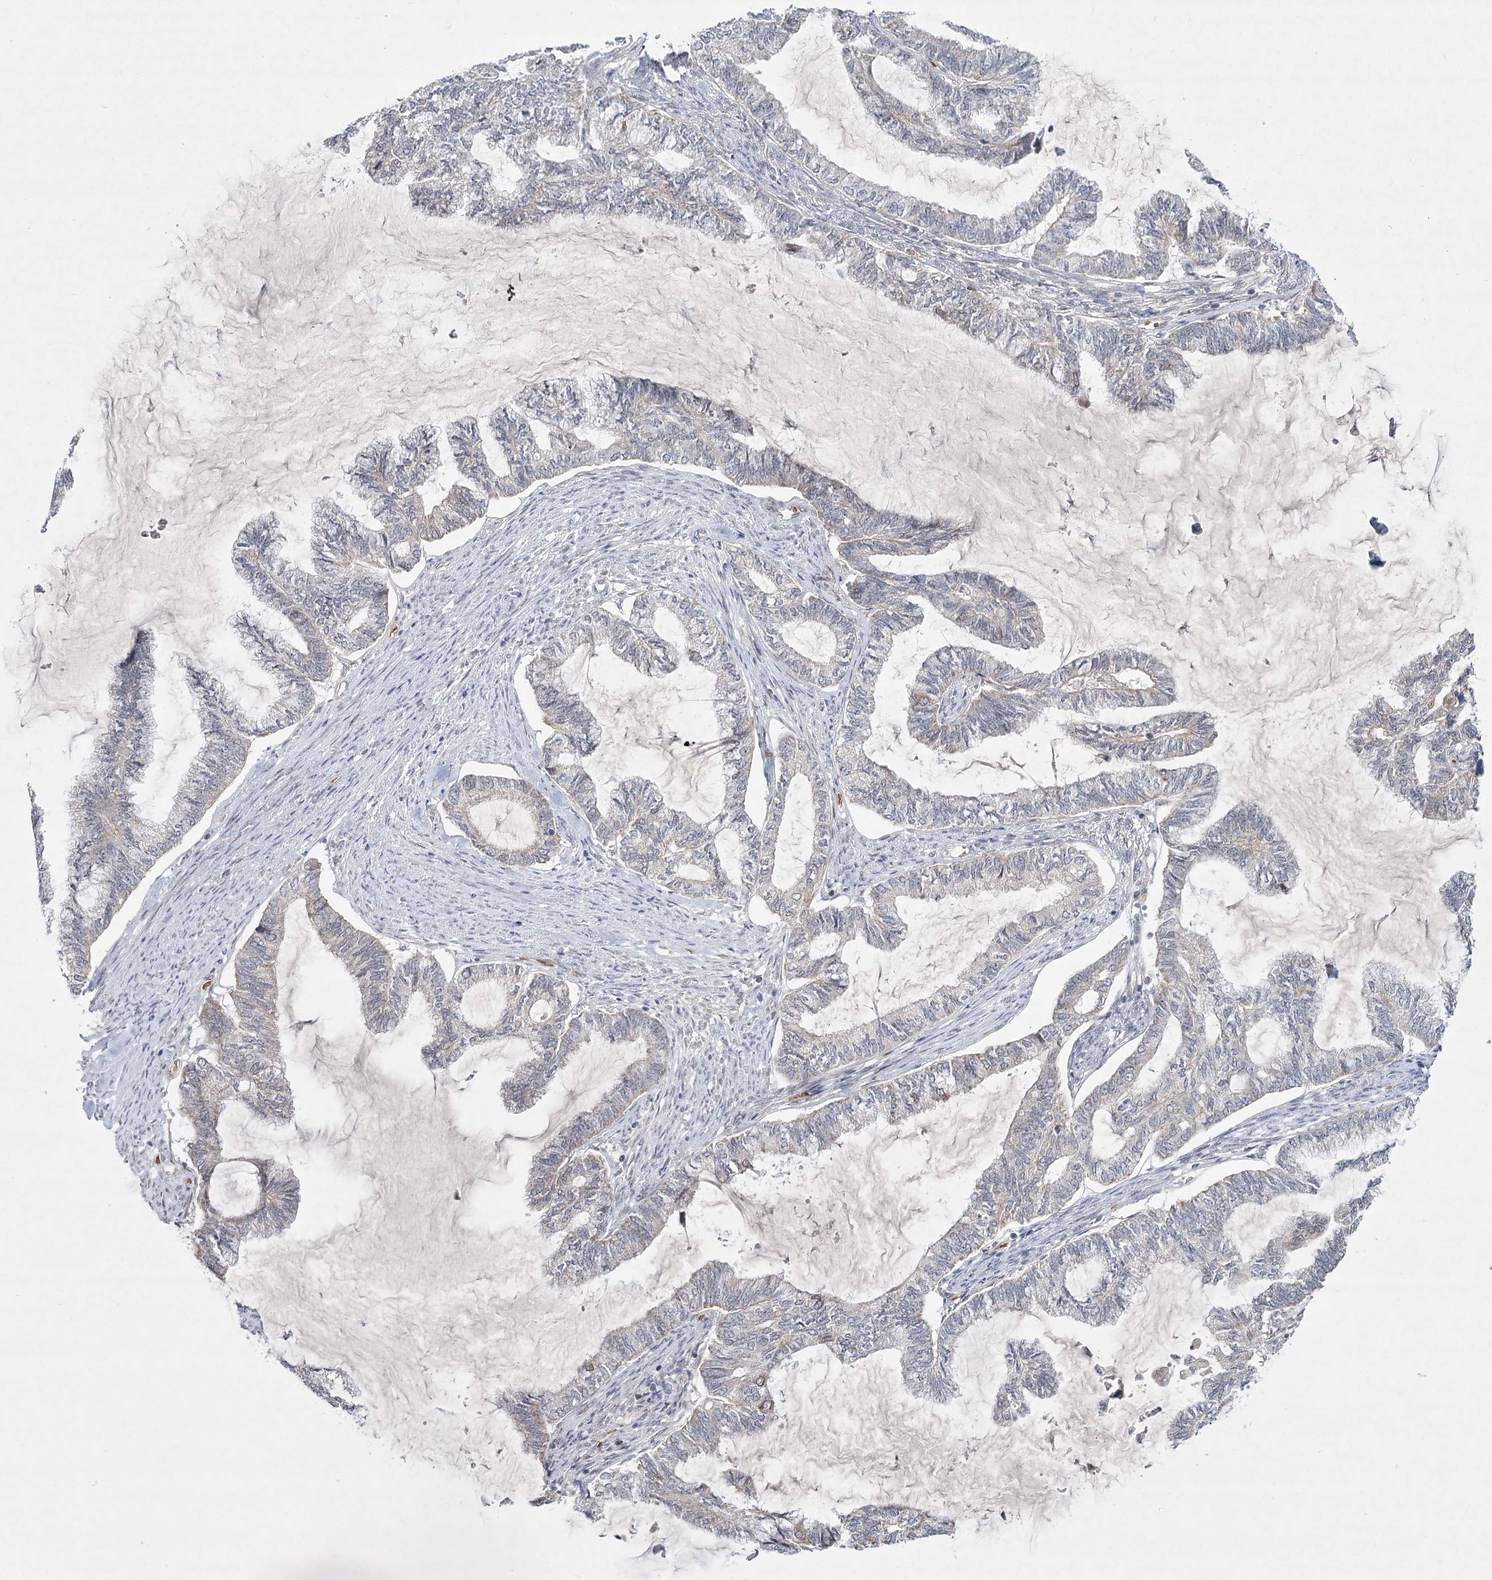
{"staining": {"intensity": "negative", "quantity": "none", "location": "none"}, "tissue": "endometrial cancer", "cell_type": "Tumor cells", "image_type": "cancer", "snomed": [{"axis": "morphology", "description": "Adenocarcinoma, NOS"}, {"axis": "topography", "description": "Endometrium"}], "caption": "DAB (3,3'-diaminobenzidine) immunohistochemical staining of human endometrial adenocarcinoma demonstrates no significant staining in tumor cells.", "gene": "NSMCE4A", "patient": {"sex": "female", "age": 86}}